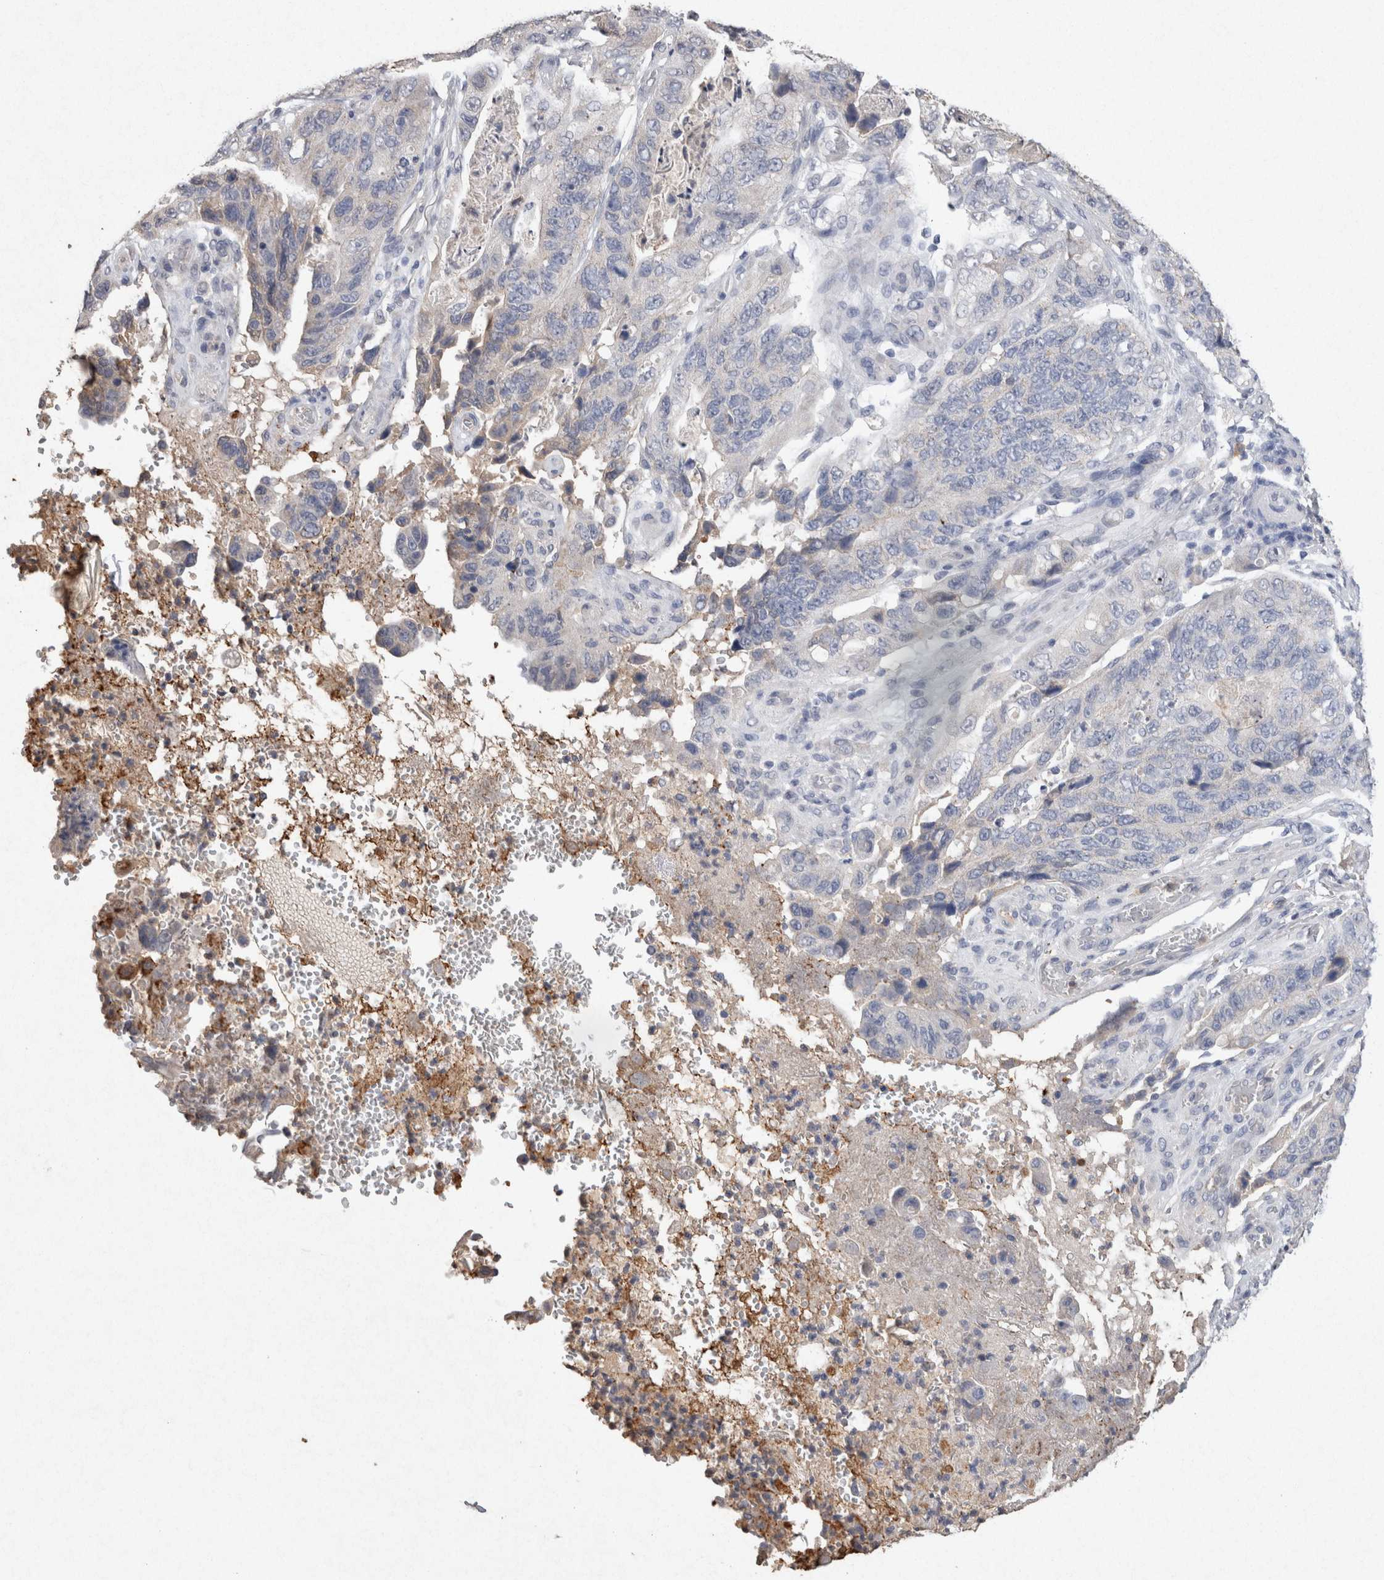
{"staining": {"intensity": "negative", "quantity": "none", "location": "none"}, "tissue": "stomach cancer", "cell_type": "Tumor cells", "image_type": "cancer", "snomed": [{"axis": "morphology", "description": "Adenocarcinoma, NOS"}, {"axis": "topography", "description": "Stomach"}], "caption": "Stomach cancer (adenocarcinoma) was stained to show a protein in brown. There is no significant positivity in tumor cells.", "gene": "FABP7", "patient": {"sex": "female", "age": 89}}